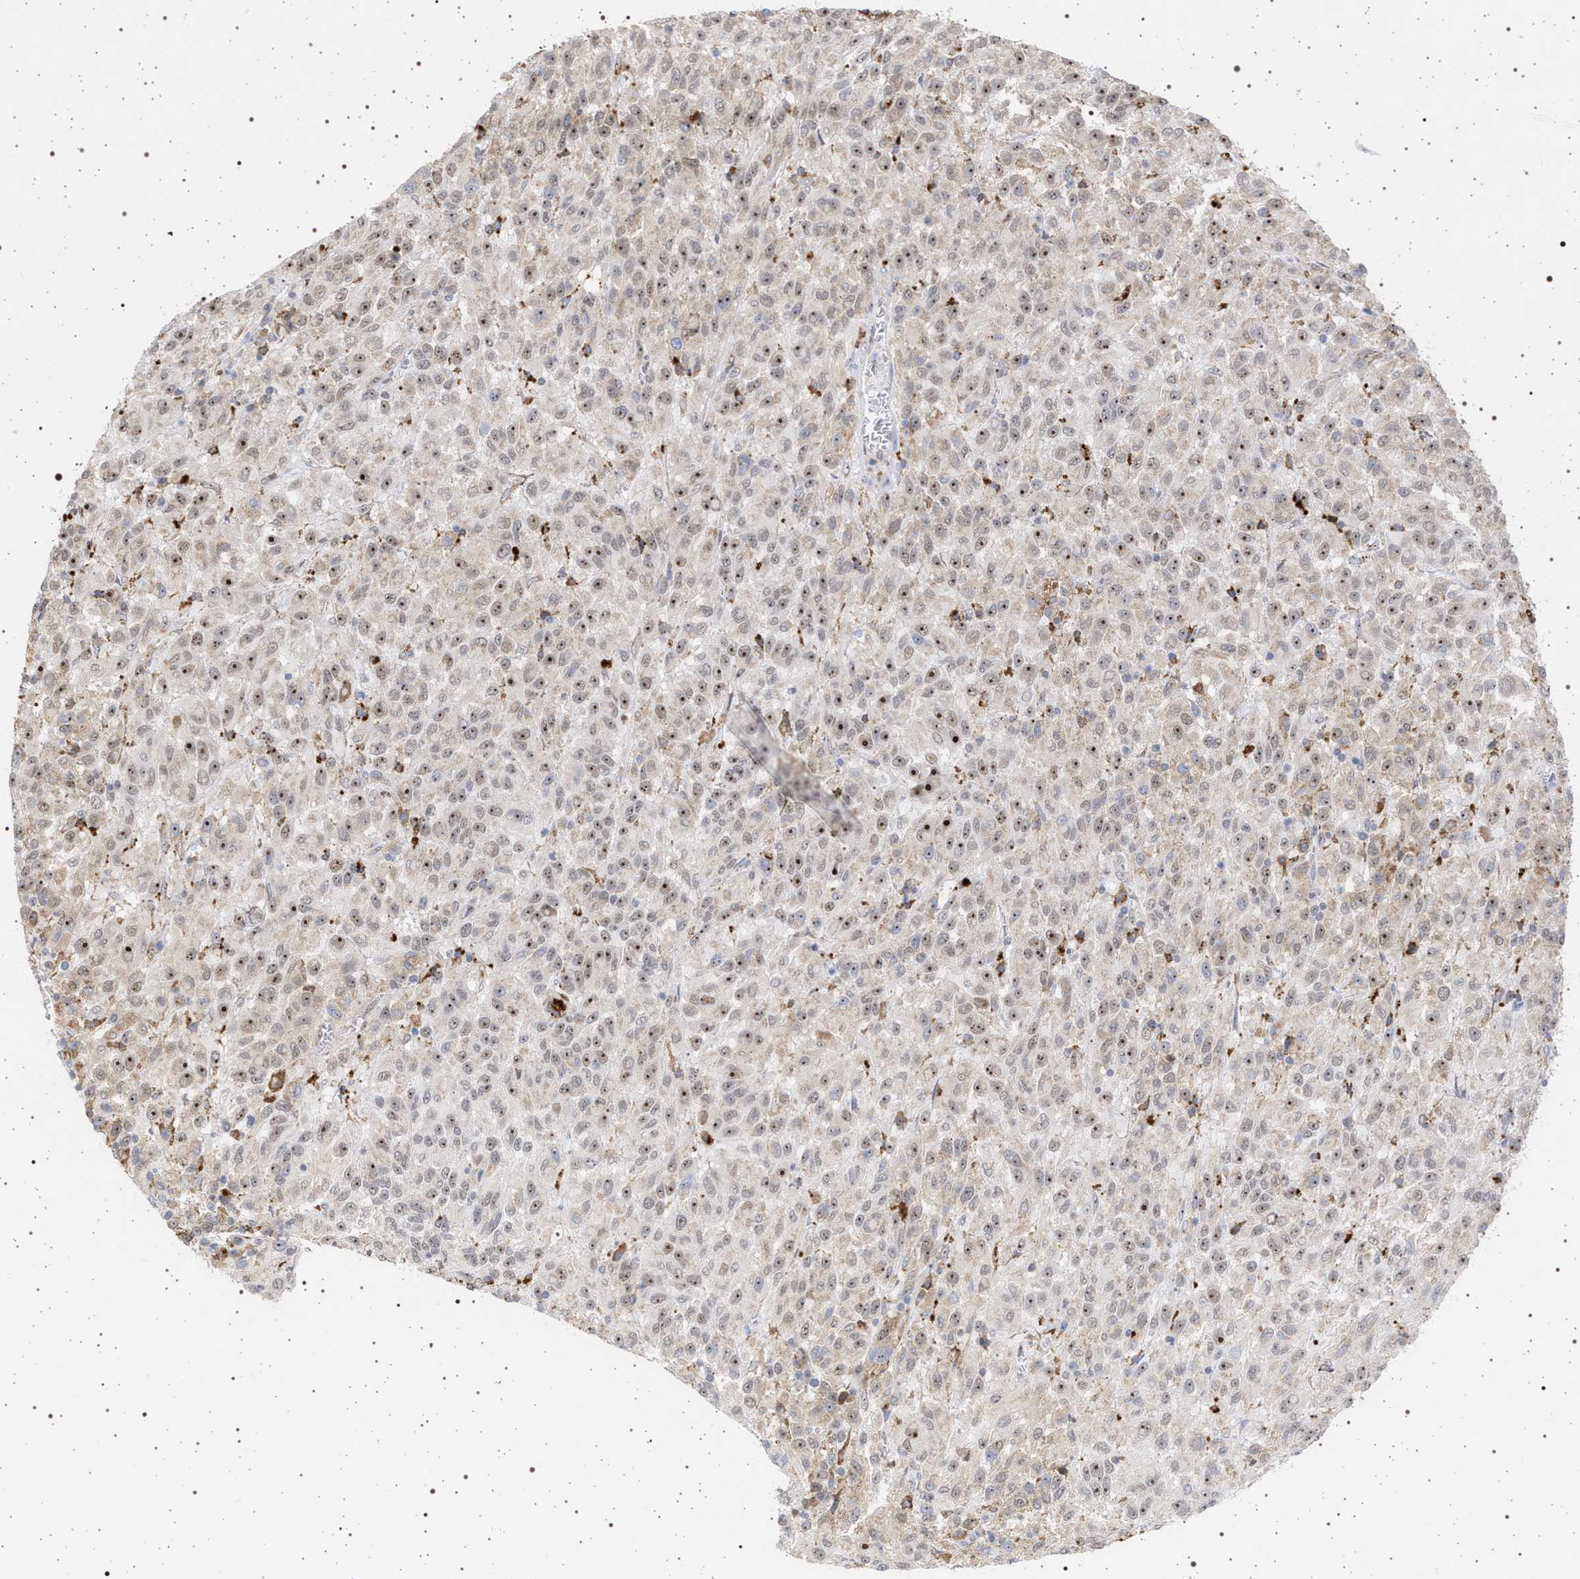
{"staining": {"intensity": "moderate", "quantity": ">75%", "location": "nuclear"}, "tissue": "melanoma", "cell_type": "Tumor cells", "image_type": "cancer", "snomed": [{"axis": "morphology", "description": "Malignant melanoma, Metastatic site"}, {"axis": "topography", "description": "Lung"}], "caption": "This micrograph demonstrates IHC staining of melanoma, with medium moderate nuclear positivity in about >75% of tumor cells.", "gene": "ELAC2", "patient": {"sex": "male", "age": 64}}